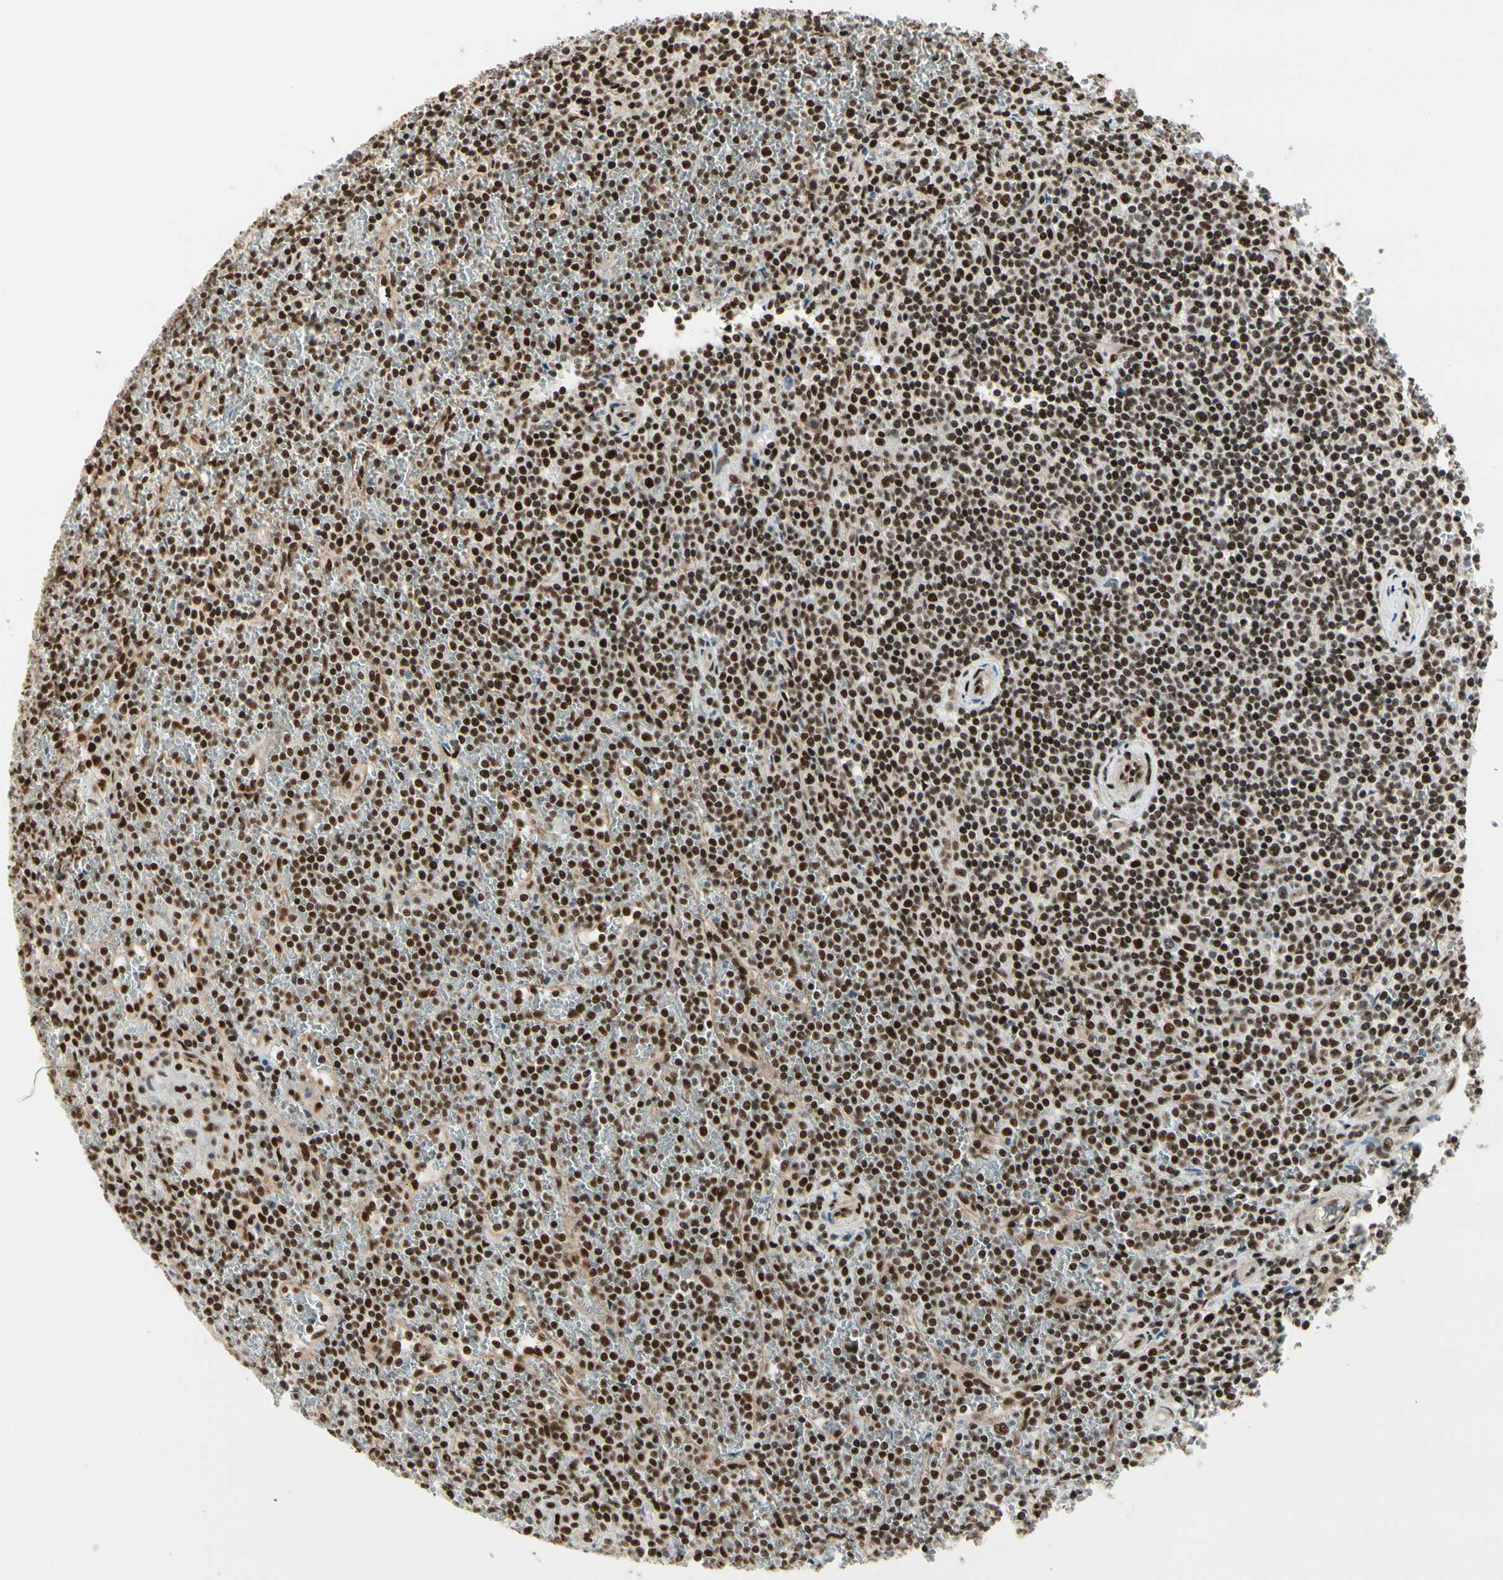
{"staining": {"intensity": "strong", "quantity": ">75%", "location": "nuclear"}, "tissue": "lymphoma", "cell_type": "Tumor cells", "image_type": "cancer", "snomed": [{"axis": "morphology", "description": "Malignant lymphoma, non-Hodgkin's type, Low grade"}, {"axis": "topography", "description": "Spleen"}], "caption": "Immunohistochemical staining of lymphoma displays strong nuclear protein staining in approximately >75% of tumor cells.", "gene": "HEXIM1", "patient": {"sex": "female", "age": 19}}